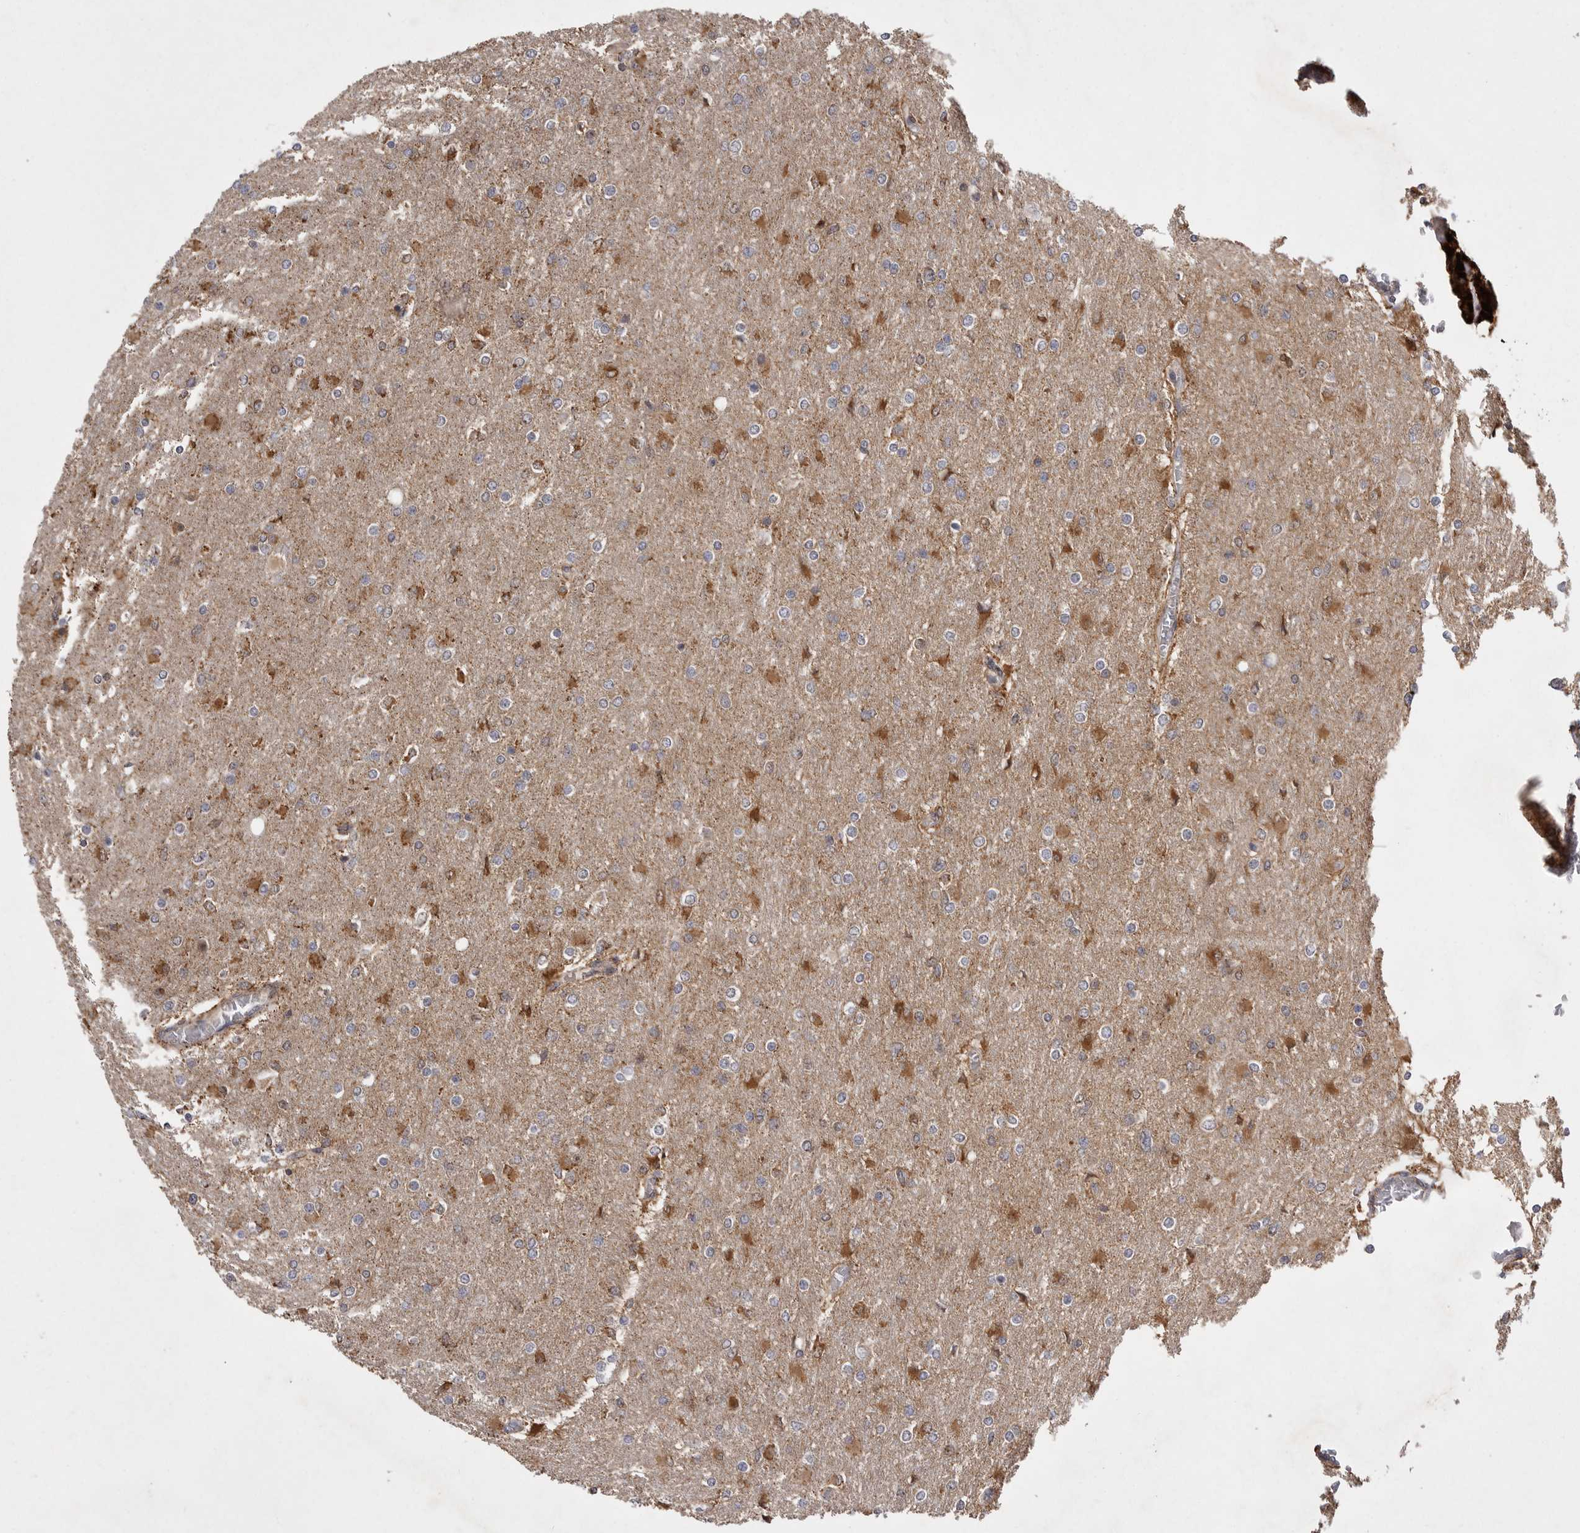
{"staining": {"intensity": "moderate", "quantity": "<25%", "location": "cytoplasmic/membranous"}, "tissue": "glioma", "cell_type": "Tumor cells", "image_type": "cancer", "snomed": [{"axis": "morphology", "description": "Glioma, malignant, High grade"}, {"axis": "topography", "description": "Cerebral cortex"}], "caption": "A micrograph of glioma stained for a protein demonstrates moderate cytoplasmic/membranous brown staining in tumor cells.", "gene": "KYAT3", "patient": {"sex": "female", "age": 36}}